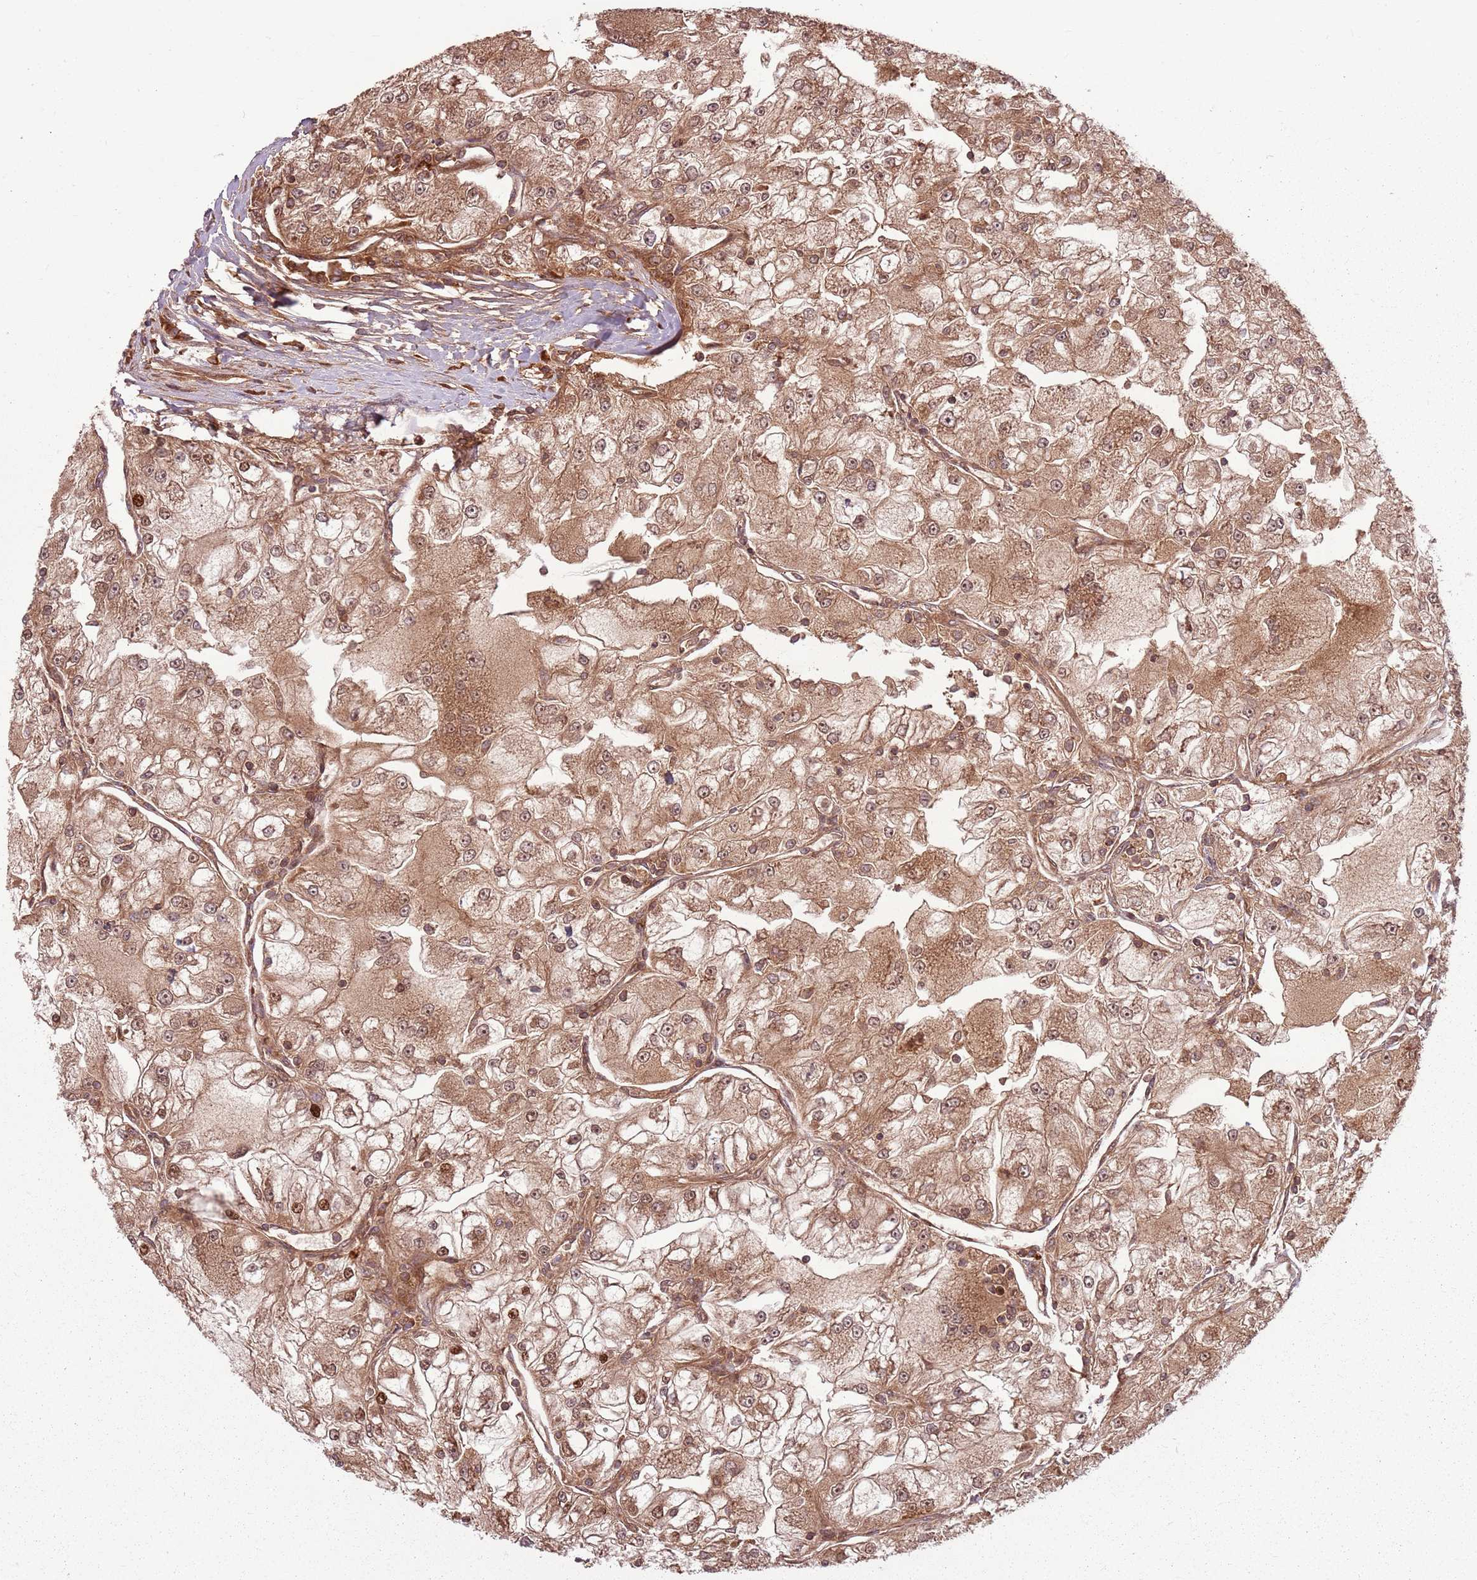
{"staining": {"intensity": "moderate", "quantity": ">75%", "location": "cytoplasmic/membranous,nuclear"}, "tissue": "renal cancer", "cell_type": "Tumor cells", "image_type": "cancer", "snomed": [{"axis": "morphology", "description": "Adenocarcinoma, NOS"}, {"axis": "topography", "description": "Kidney"}], "caption": "Immunohistochemical staining of renal cancer exhibits moderate cytoplasmic/membranous and nuclear protein positivity in about >75% of tumor cells. The staining is performed using DAB brown chromogen to label protein expression. The nuclei are counter-stained blue using hematoxylin.", "gene": "RPL21", "patient": {"sex": "female", "age": 72}}